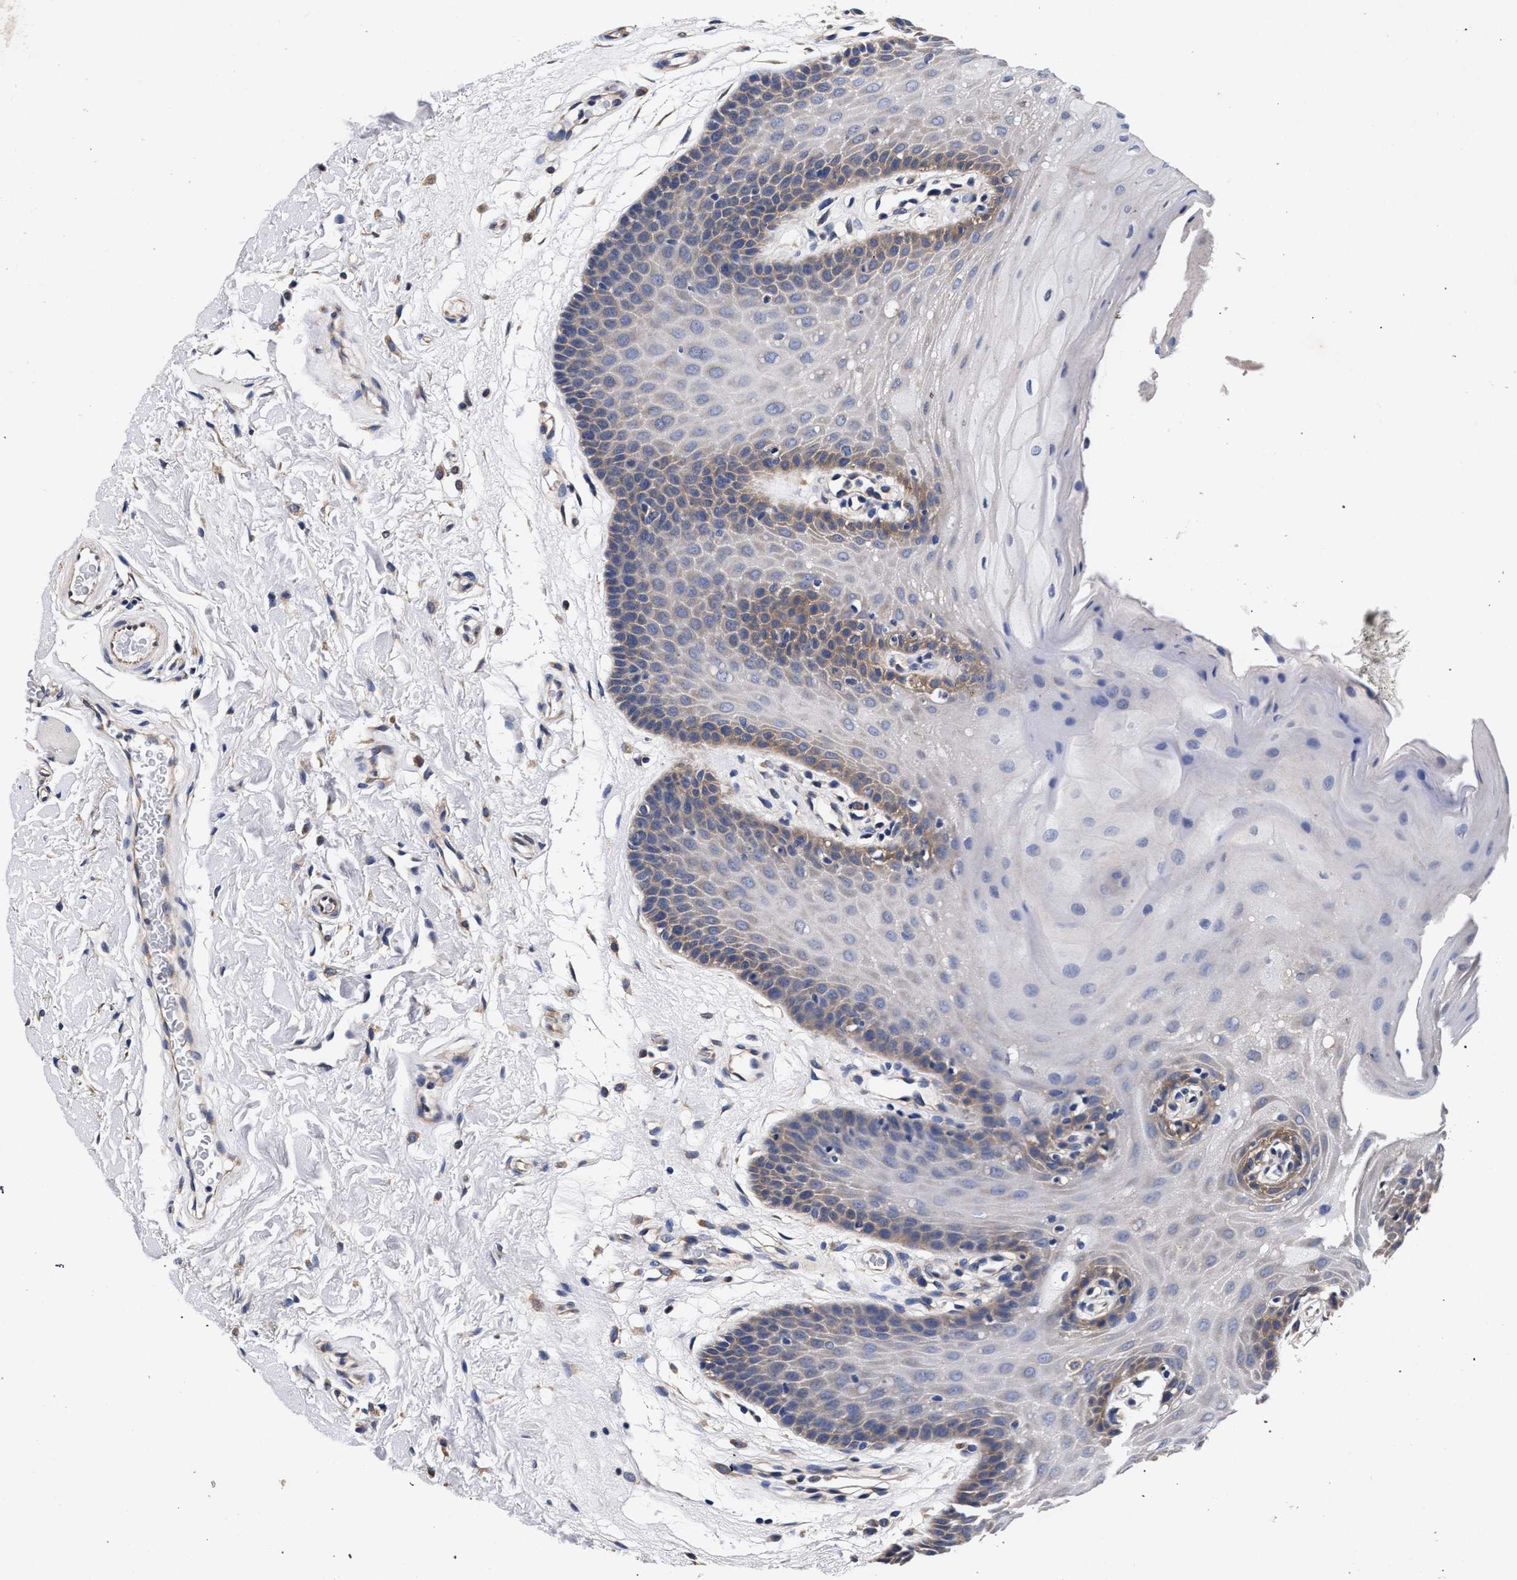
{"staining": {"intensity": "moderate", "quantity": "<25%", "location": "cytoplasmic/membranous"}, "tissue": "oral mucosa", "cell_type": "Squamous epithelial cells", "image_type": "normal", "snomed": [{"axis": "morphology", "description": "Normal tissue, NOS"}, {"axis": "morphology", "description": "Squamous cell carcinoma, NOS"}, {"axis": "topography", "description": "Oral tissue"}, {"axis": "topography", "description": "Head-Neck"}], "caption": "Immunohistochemical staining of normal human oral mucosa shows low levels of moderate cytoplasmic/membranous expression in approximately <25% of squamous epithelial cells.", "gene": "CFAP95", "patient": {"sex": "male", "age": 71}}